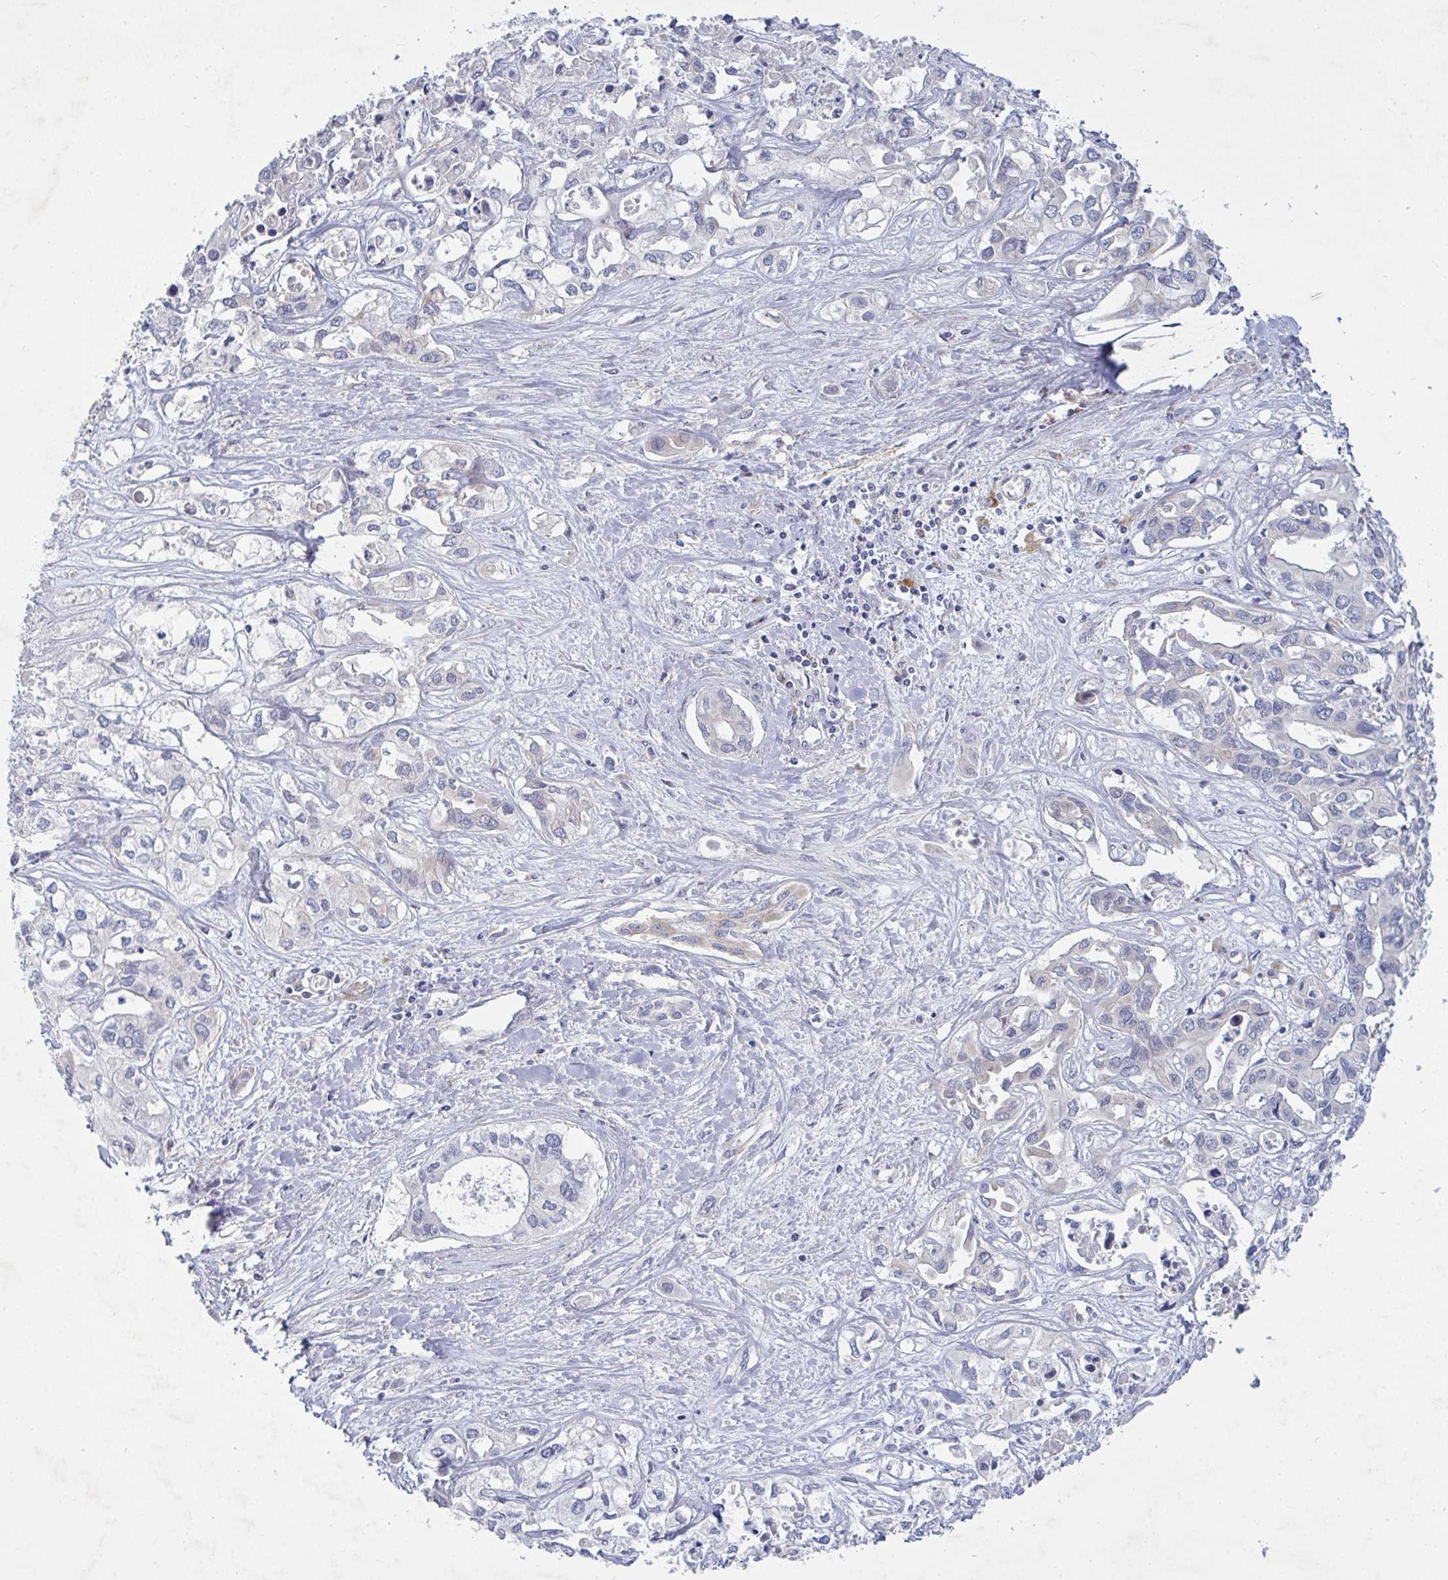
{"staining": {"intensity": "negative", "quantity": "none", "location": "none"}, "tissue": "liver cancer", "cell_type": "Tumor cells", "image_type": "cancer", "snomed": [{"axis": "morphology", "description": "Cholangiocarcinoma"}, {"axis": "topography", "description": "Liver"}], "caption": "Tumor cells show no significant expression in cholangiocarcinoma (liver). (DAB (3,3'-diaminobenzidine) immunohistochemistry (IHC), high magnification).", "gene": "GALNT13", "patient": {"sex": "female", "age": 64}}